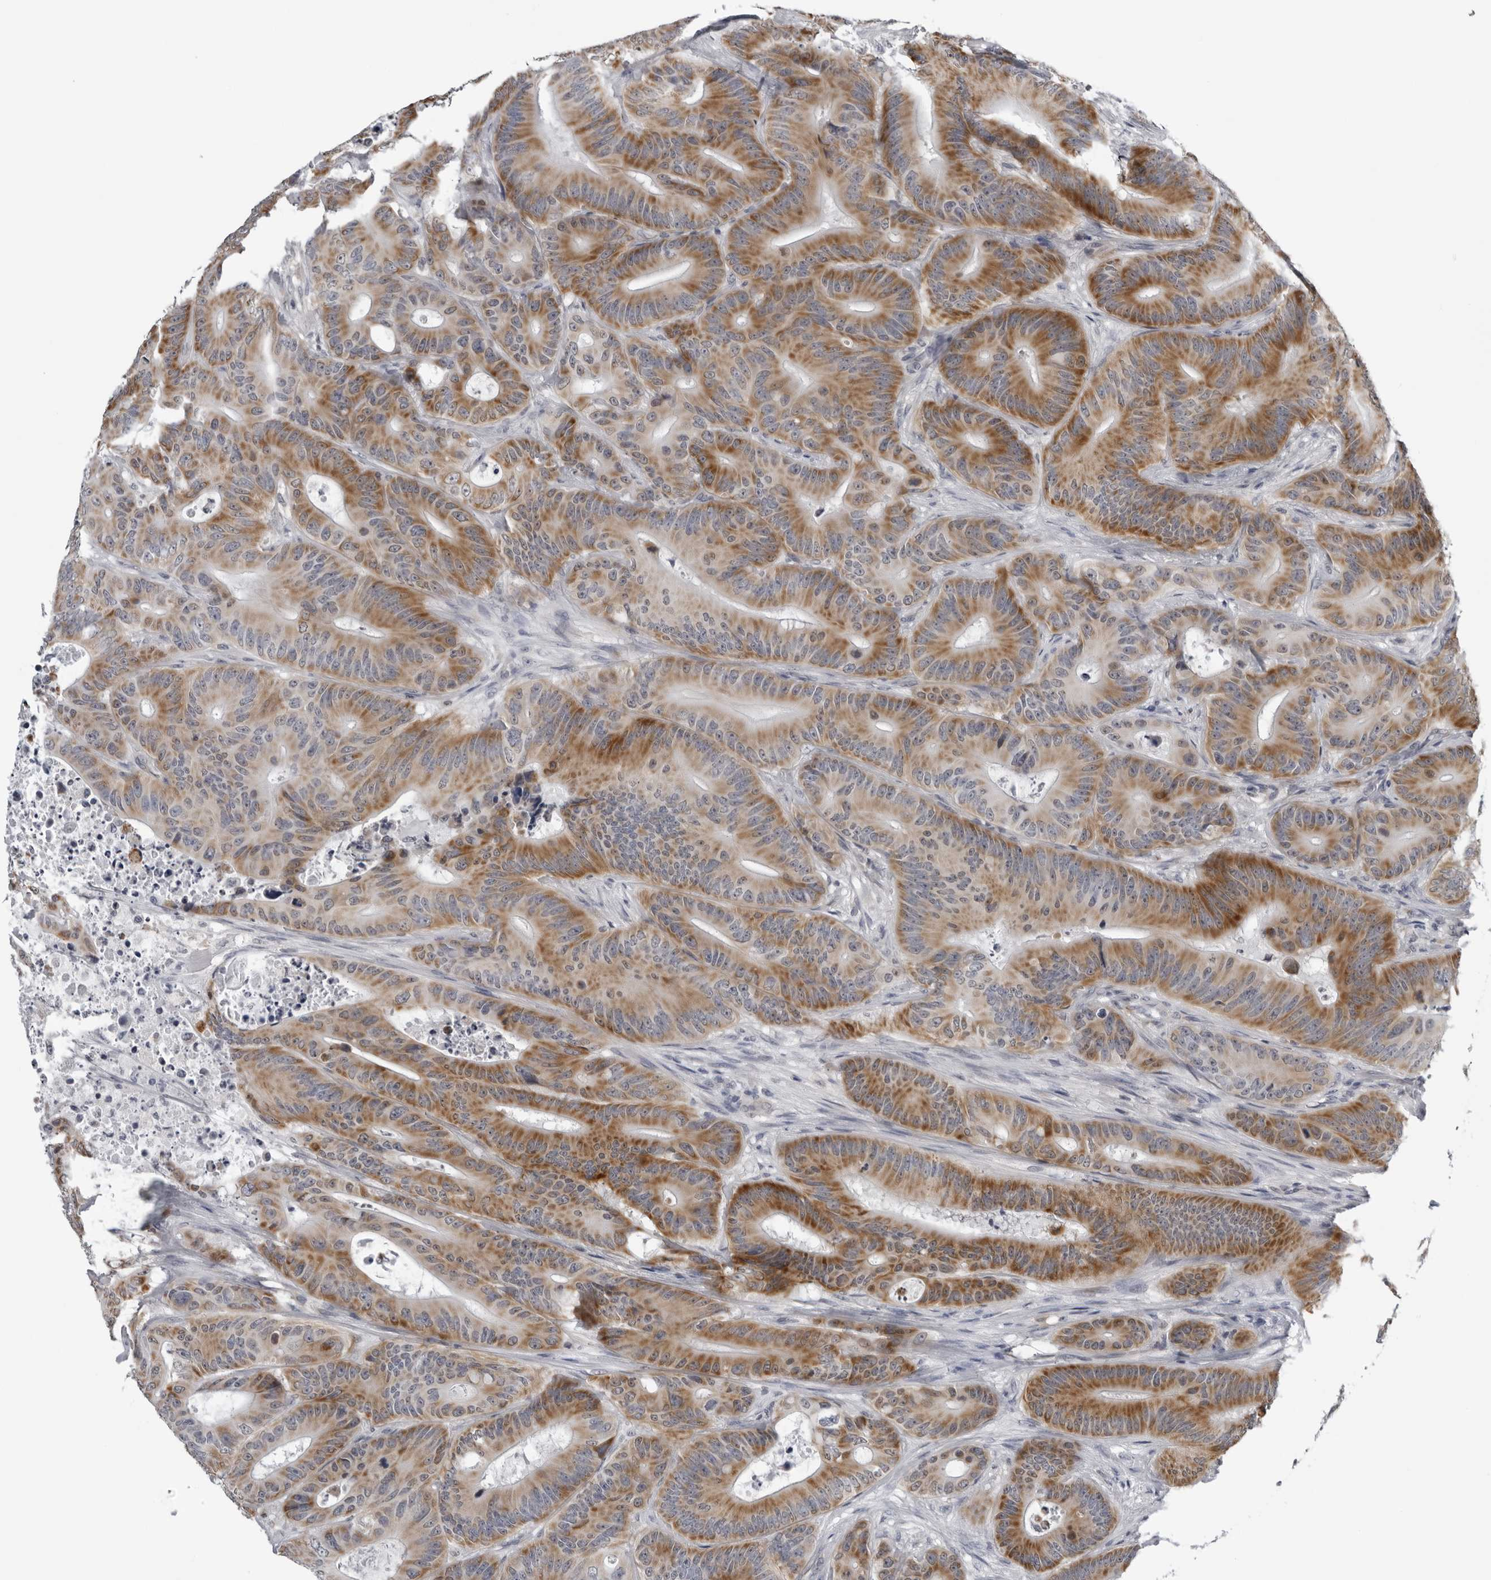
{"staining": {"intensity": "strong", "quantity": "25%-75%", "location": "cytoplasmic/membranous"}, "tissue": "colorectal cancer", "cell_type": "Tumor cells", "image_type": "cancer", "snomed": [{"axis": "morphology", "description": "Adenocarcinoma, NOS"}, {"axis": "topography", "description": "Colon"}], "caption": "Strong cytoplasmic/membranous positivity is identified in about 25%-75% of tumor cells in adenocarcinoma (colorectal).", "gene": "CPT2", "patient": {"sex": "male", "age": 83}}